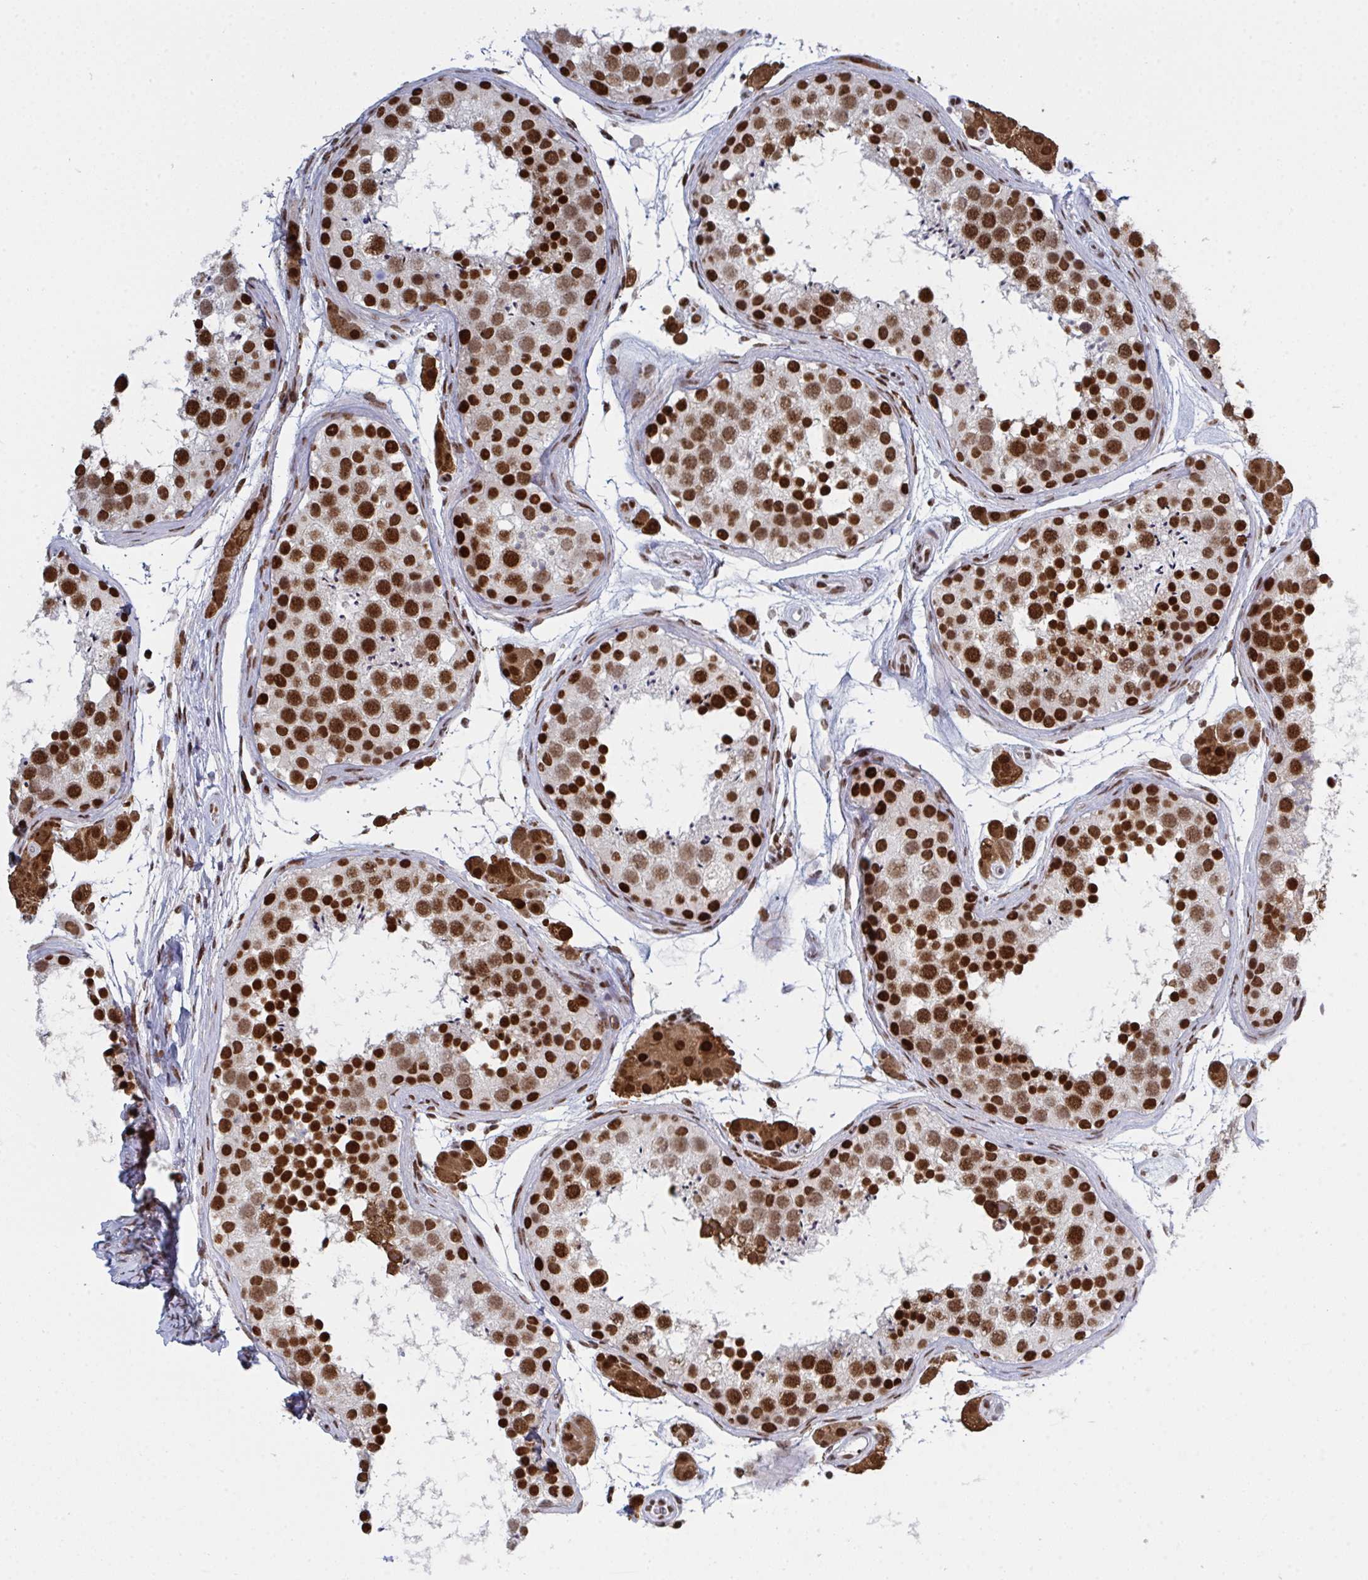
{"staining": {"intensity": "strong", "quantity": ">75%", "location": "nuclear"}, "tissue": "testis", "cell_type": "Cells in seminiferous ducts", "image_type": "normal", "snomed": [{"axis": "morphology", "description": "Normal tissue, NOS"}, {"axis": "topography", "description": "Testis"}], "caption": "This micrograph demonstrates immunohistochemistry staining of benign human testis, with high strong nuclear staining in approximately >75% of cells in seminiferous ducts.", "gene": "ZNF607", "patient": {"sex": "male", "age": 41}}